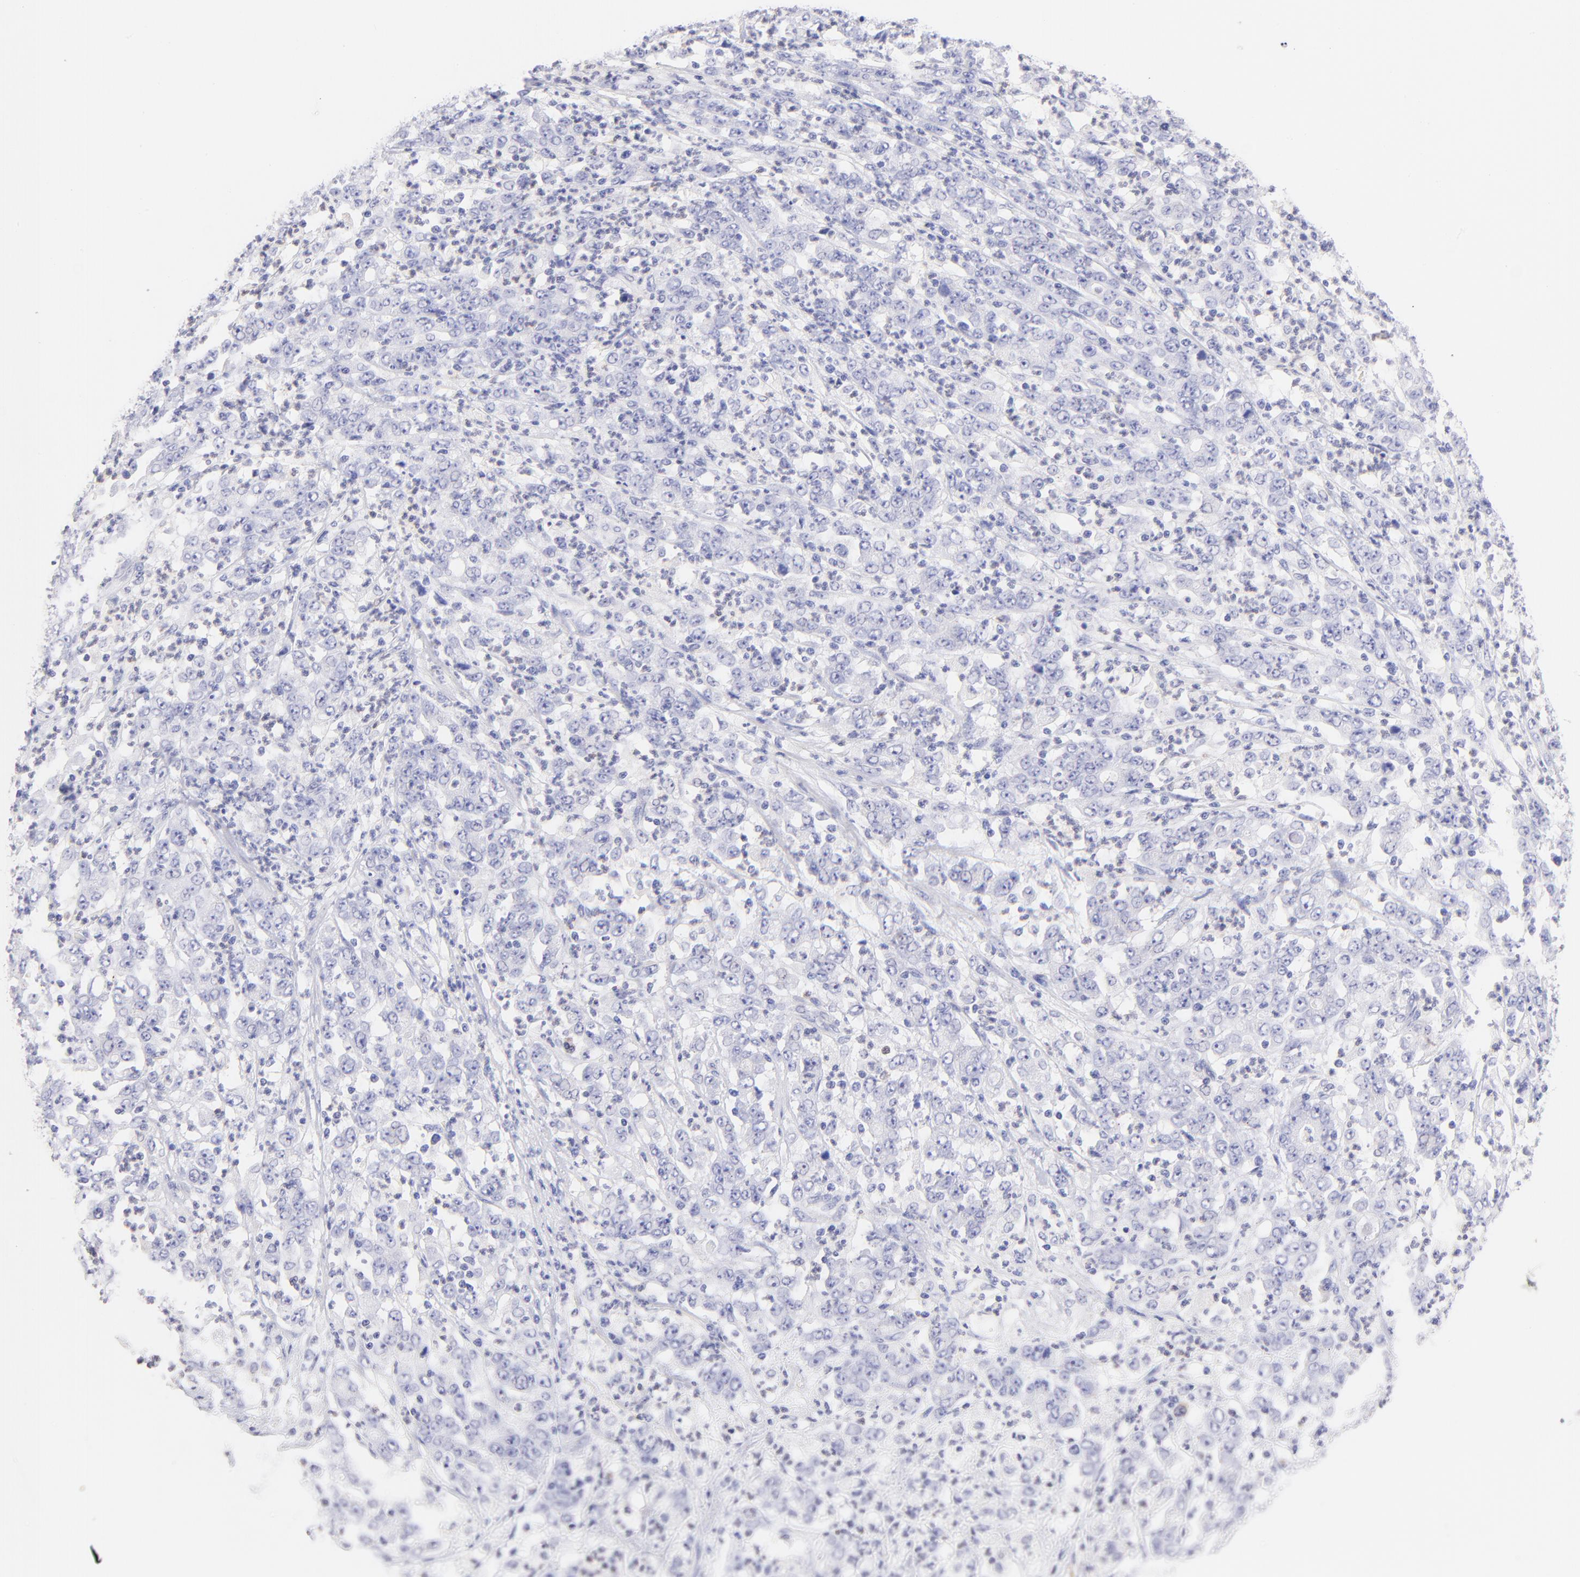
{"staining": {"intensity": "negative", "quantity": "none", "location": "none"}, "tissue": "stomach cancer", "cell_type": "Tumor cells", "image_type": "cancer", "snomed": [{"axis": "morphology", "description": "Adenocarcinoma, NOS"}, {"axis": "topography", "description": "Stomach, lower"}], "caption": "Adenocarcinoma (stomach) was stained to show a protein in brown. There is no significant expression in tumor cells. Brightfield microscopy of immunohistochemistry (IHC) stained with DAB (brown) and hematoxylin (blue), captured at high magnification.", "gene": "IRAG2", "patient": {"sex": "female", "age": 71}}